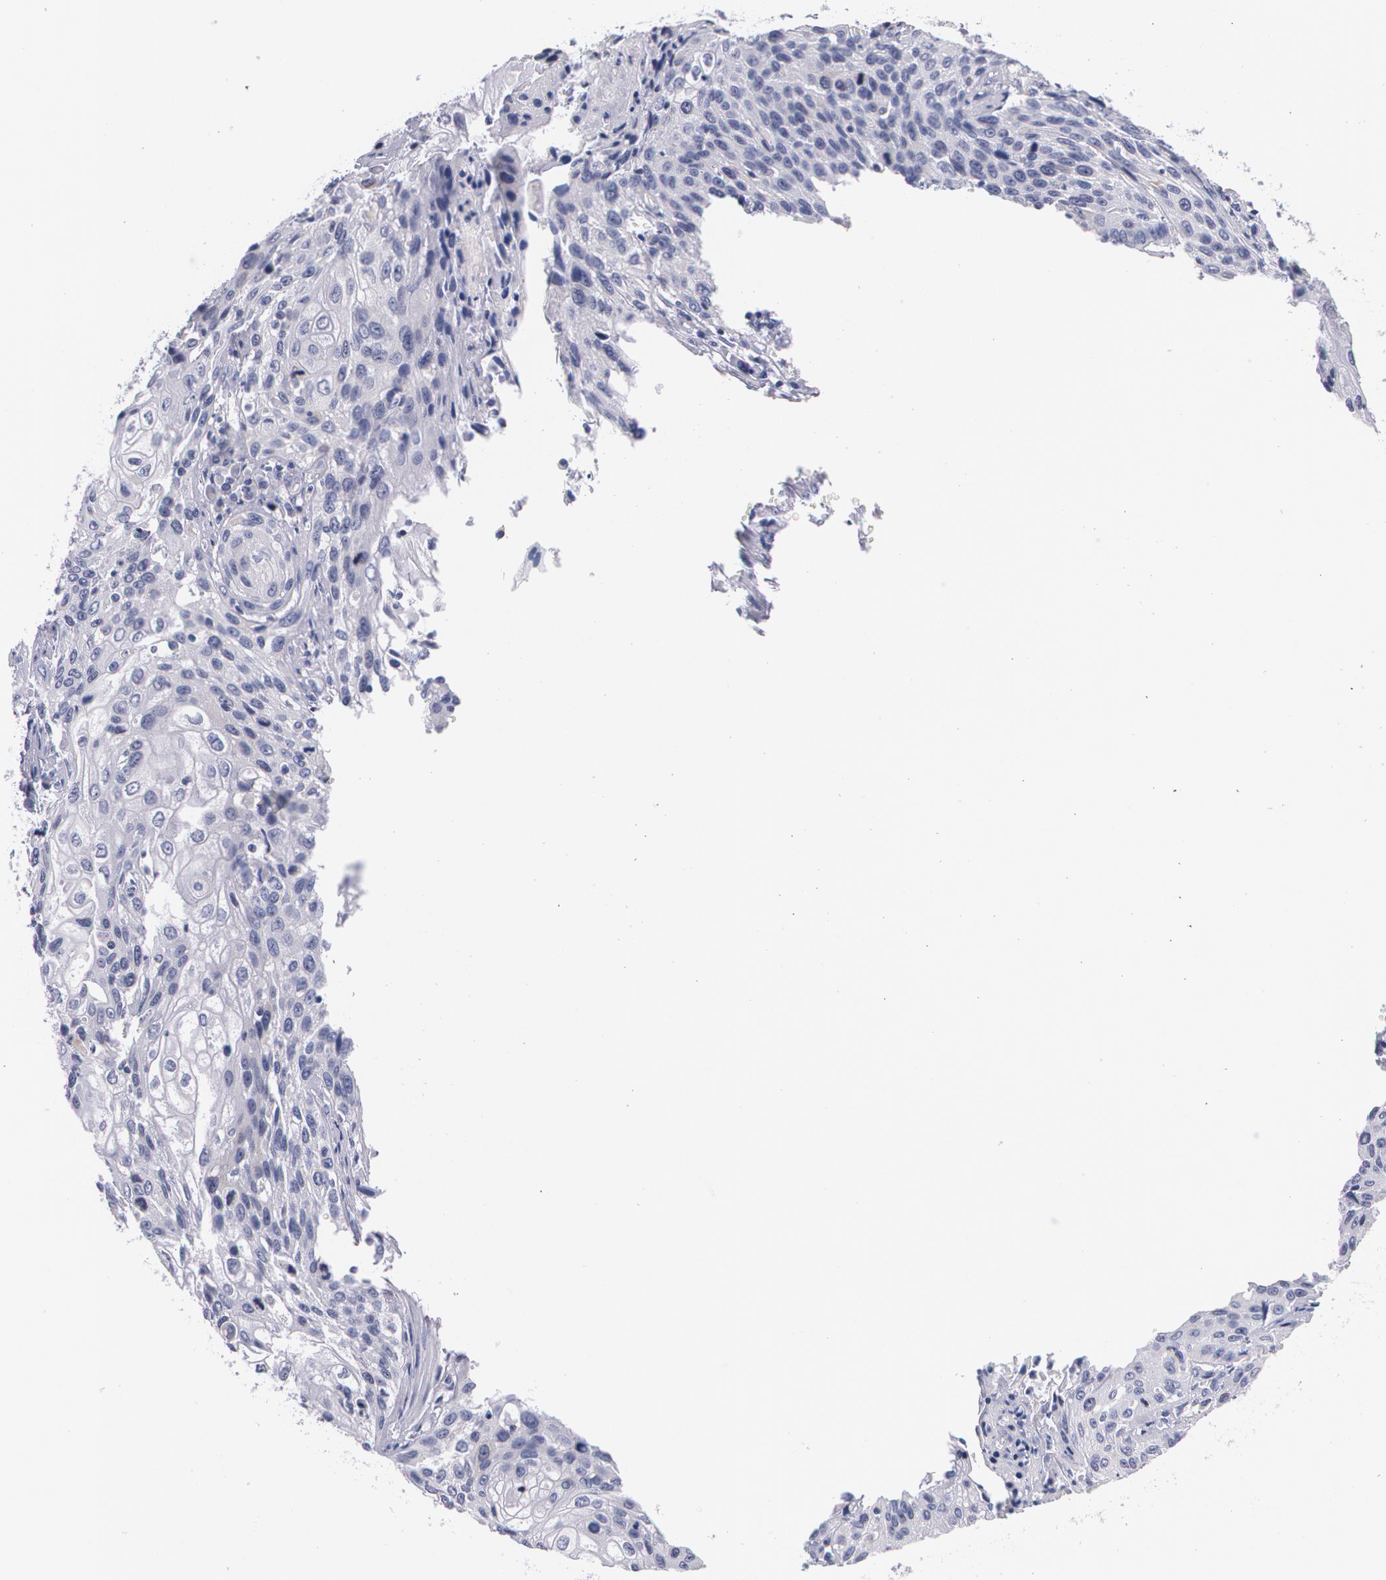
{"staining": {"intensity": "negative", "quantity": "none", "location": "none"}, "tissue": "cervical cancer", "cell_type": "Tumor cells", "image_type": "cancer", "snomed": [{"axis": "morphology", "description": "Squamous cell carcinoma, NOS"}, {"axis": "topography", "description": "Cervix"}], "caption": "Tumor cells show no significant positivity in cervical cancer (squamous cell carcinoma).", "gene": "HMMR", "patient": {"sex": "female", "age": 32}}